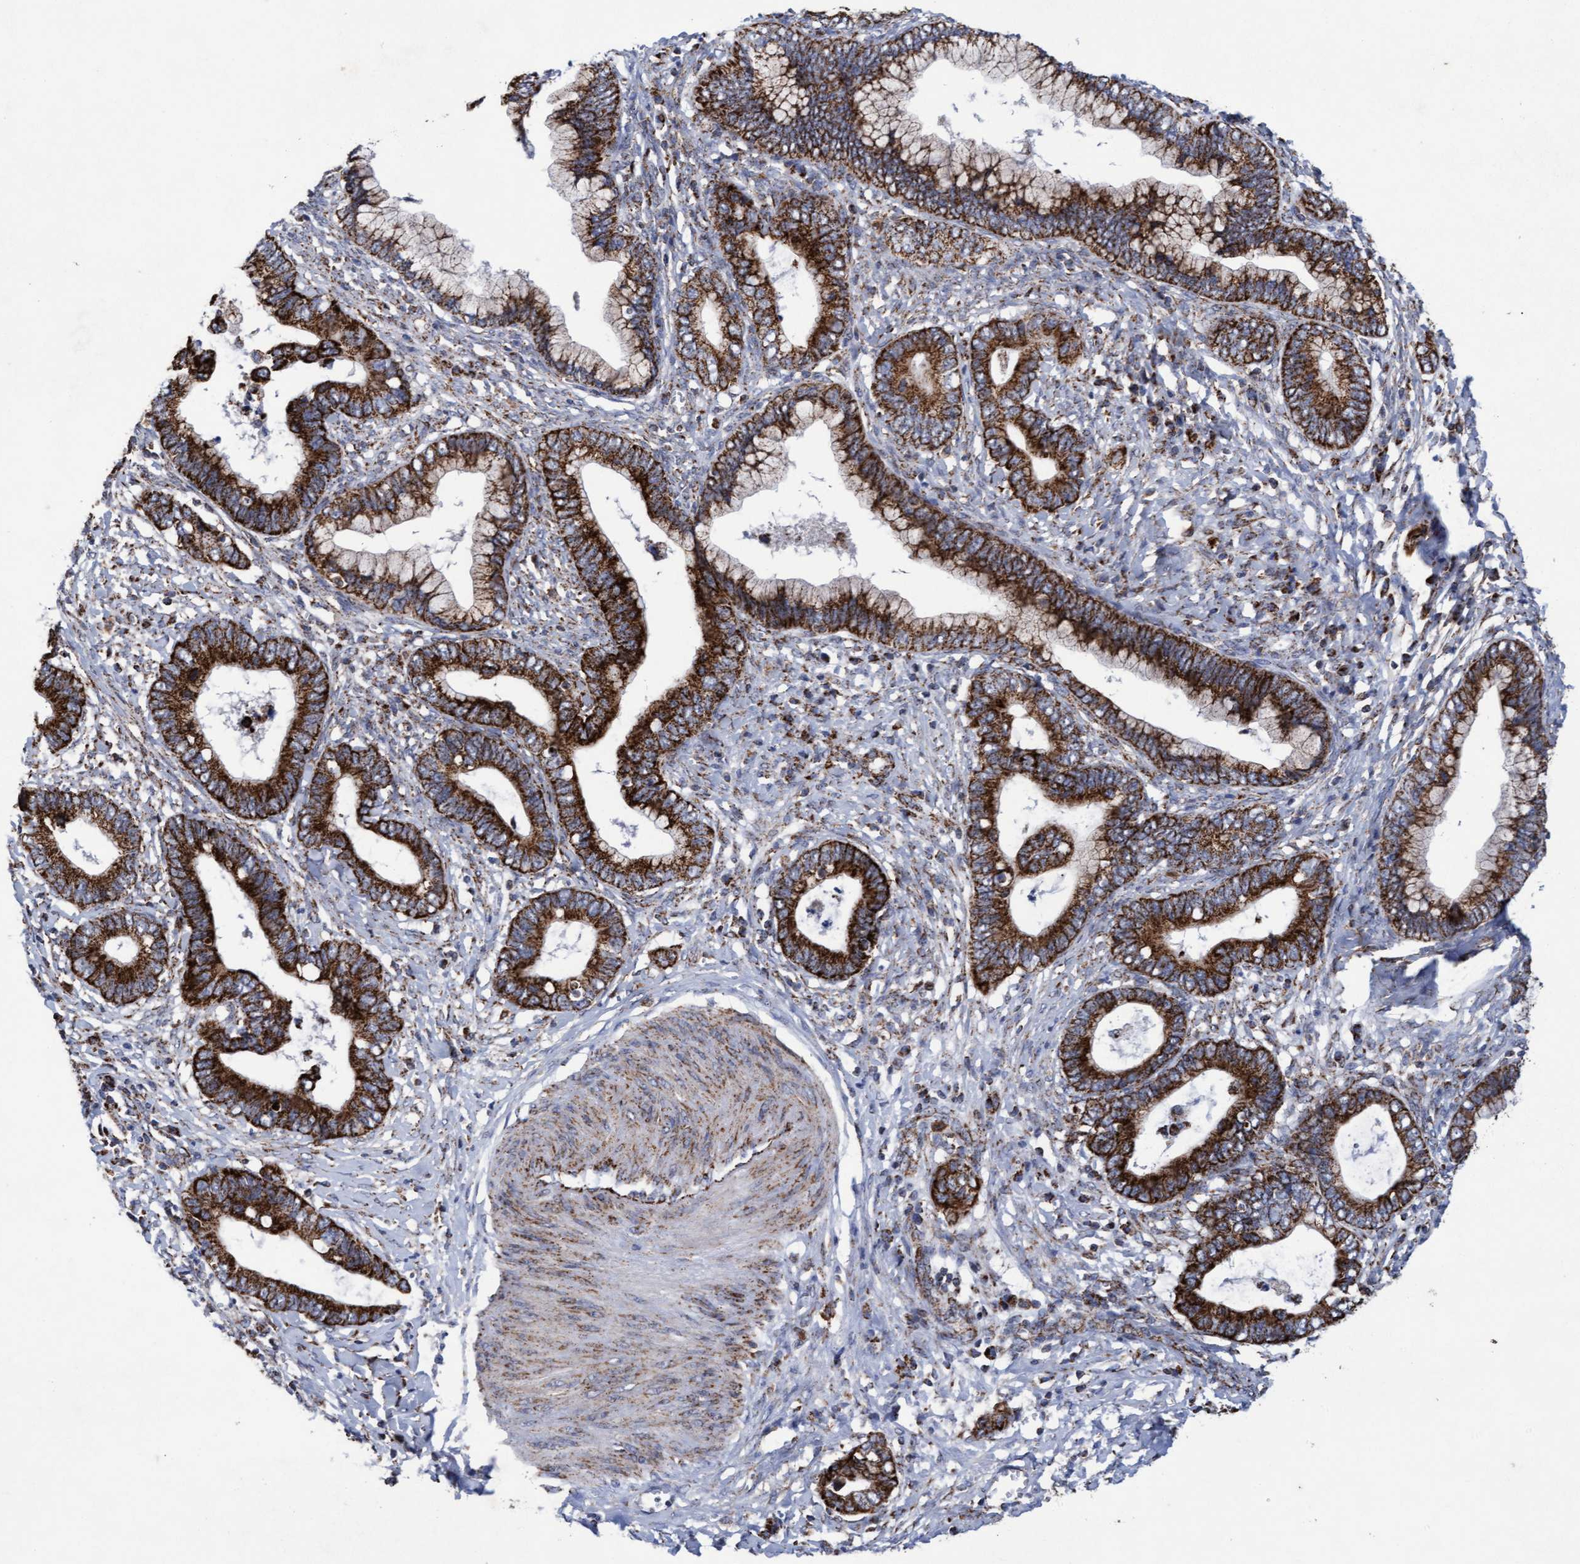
{"staining": {"intensity": "strong", "quantity": ">75%", "location": "cytoplasmic/membranous"}, "tissue": "cervical cancer", "cell_type": "Tumor cells", "image_type": "cancer", "snomed": [{"axis": "morphology", "description": "Adenocarcinoma, NOS"}, {"axis": "topography", "description": "Cervix"}], "caption": "A high amount of strong cytoplasmic/membranous positivity is identified in about >75% of tumor cells in cervical cancer (adenocarcinoma) tissue.", "gene": "MRPL38", "patient": {"sex": "female", "age": 44}}